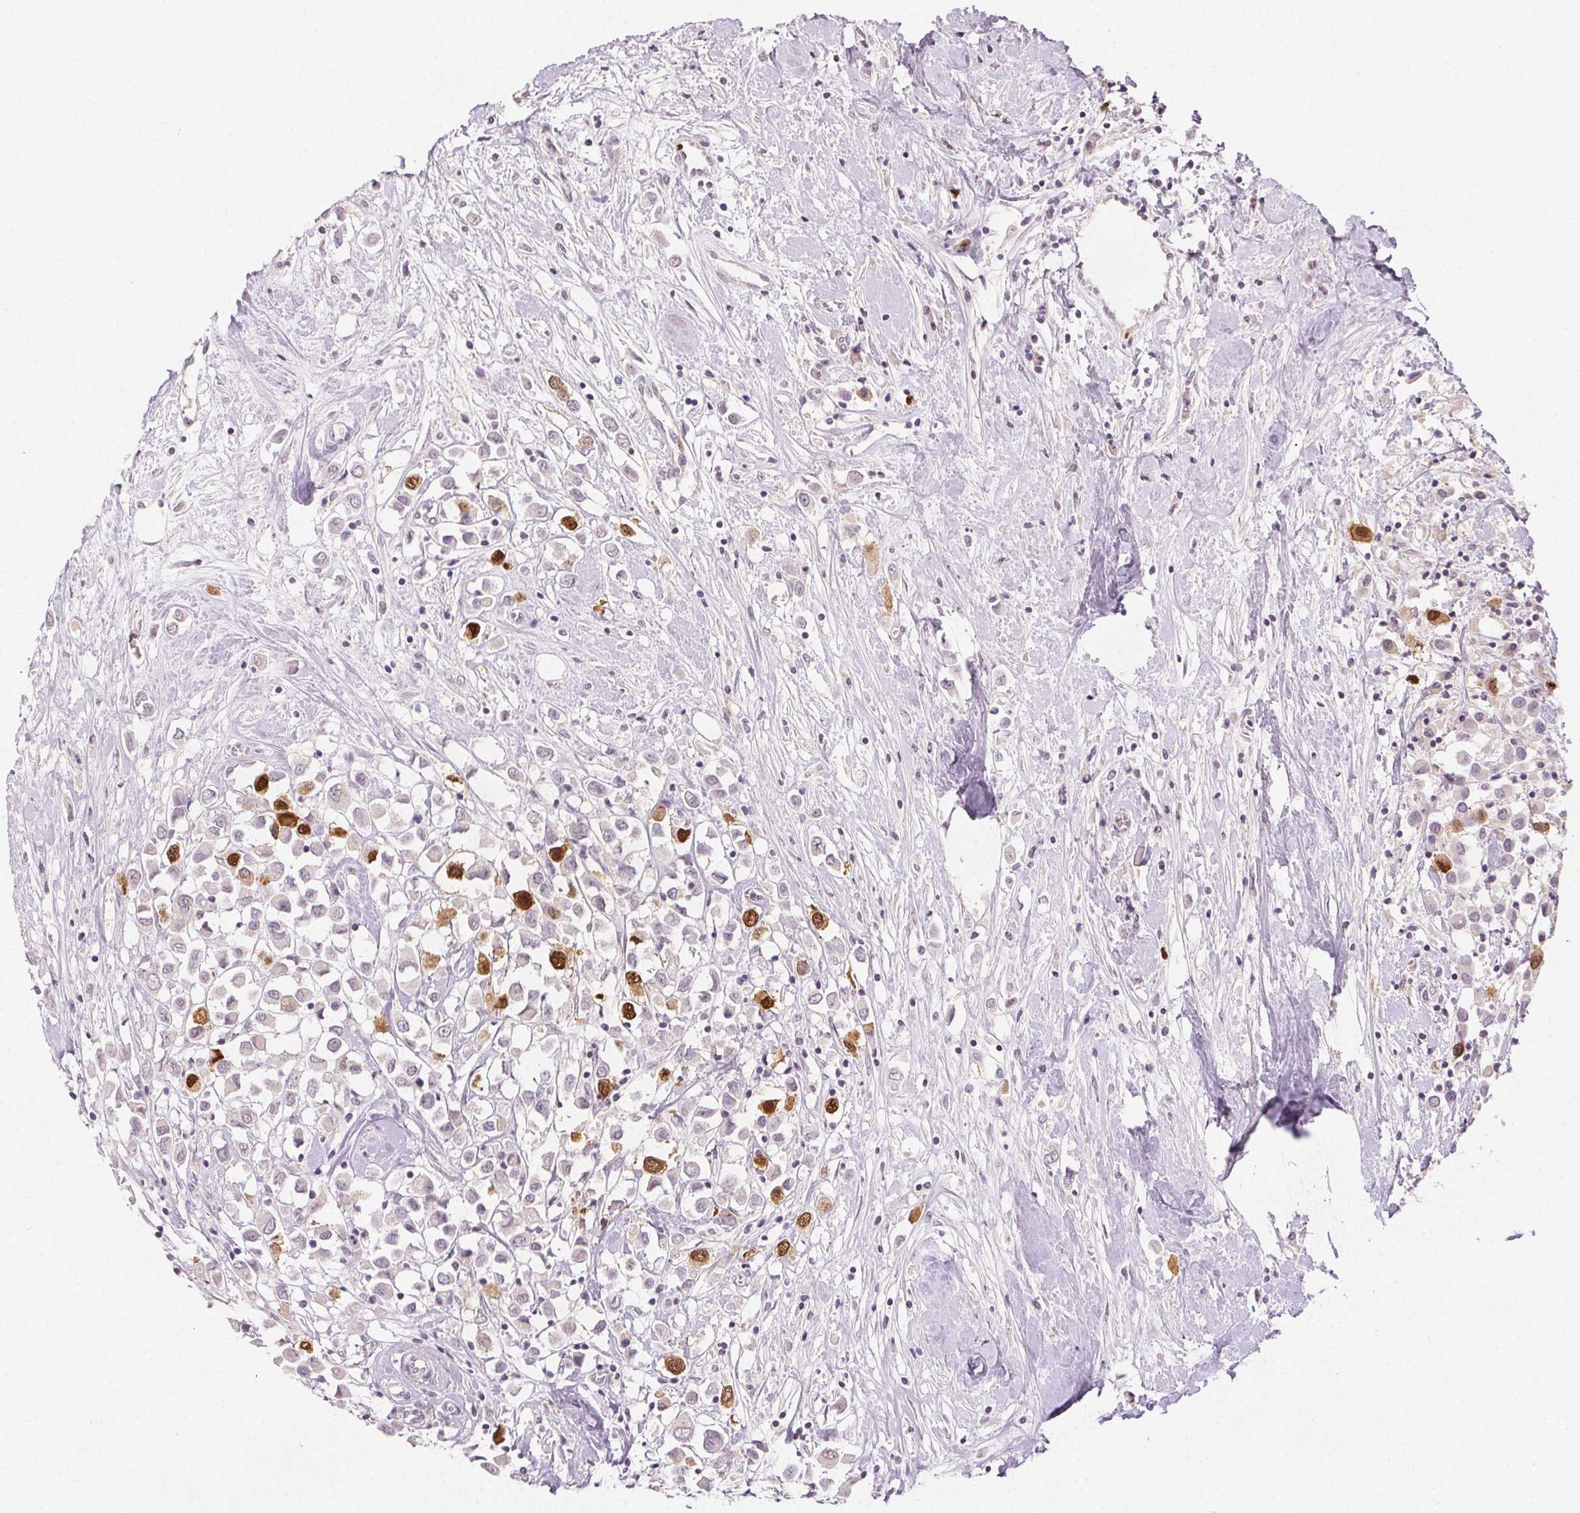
{"staining": {"intensity": "strong", "quantity": "<25%", "location": "nuclear"}, "tissue": "breast cancer", "cell_type": "Tumor cells", "image_type": "cancer", "snomed": [{"axis": "morphology", "description": "Duct carcinoma"}, {"axis": "topography", "description": "Breast"}], "caption": "Infiltrating ductal carcinoma (breast) stained with a protein marker demonstrates strong staining in tumor cells.", "gene": "ANLN", "patient": {"sex": "female", "age": 61}}